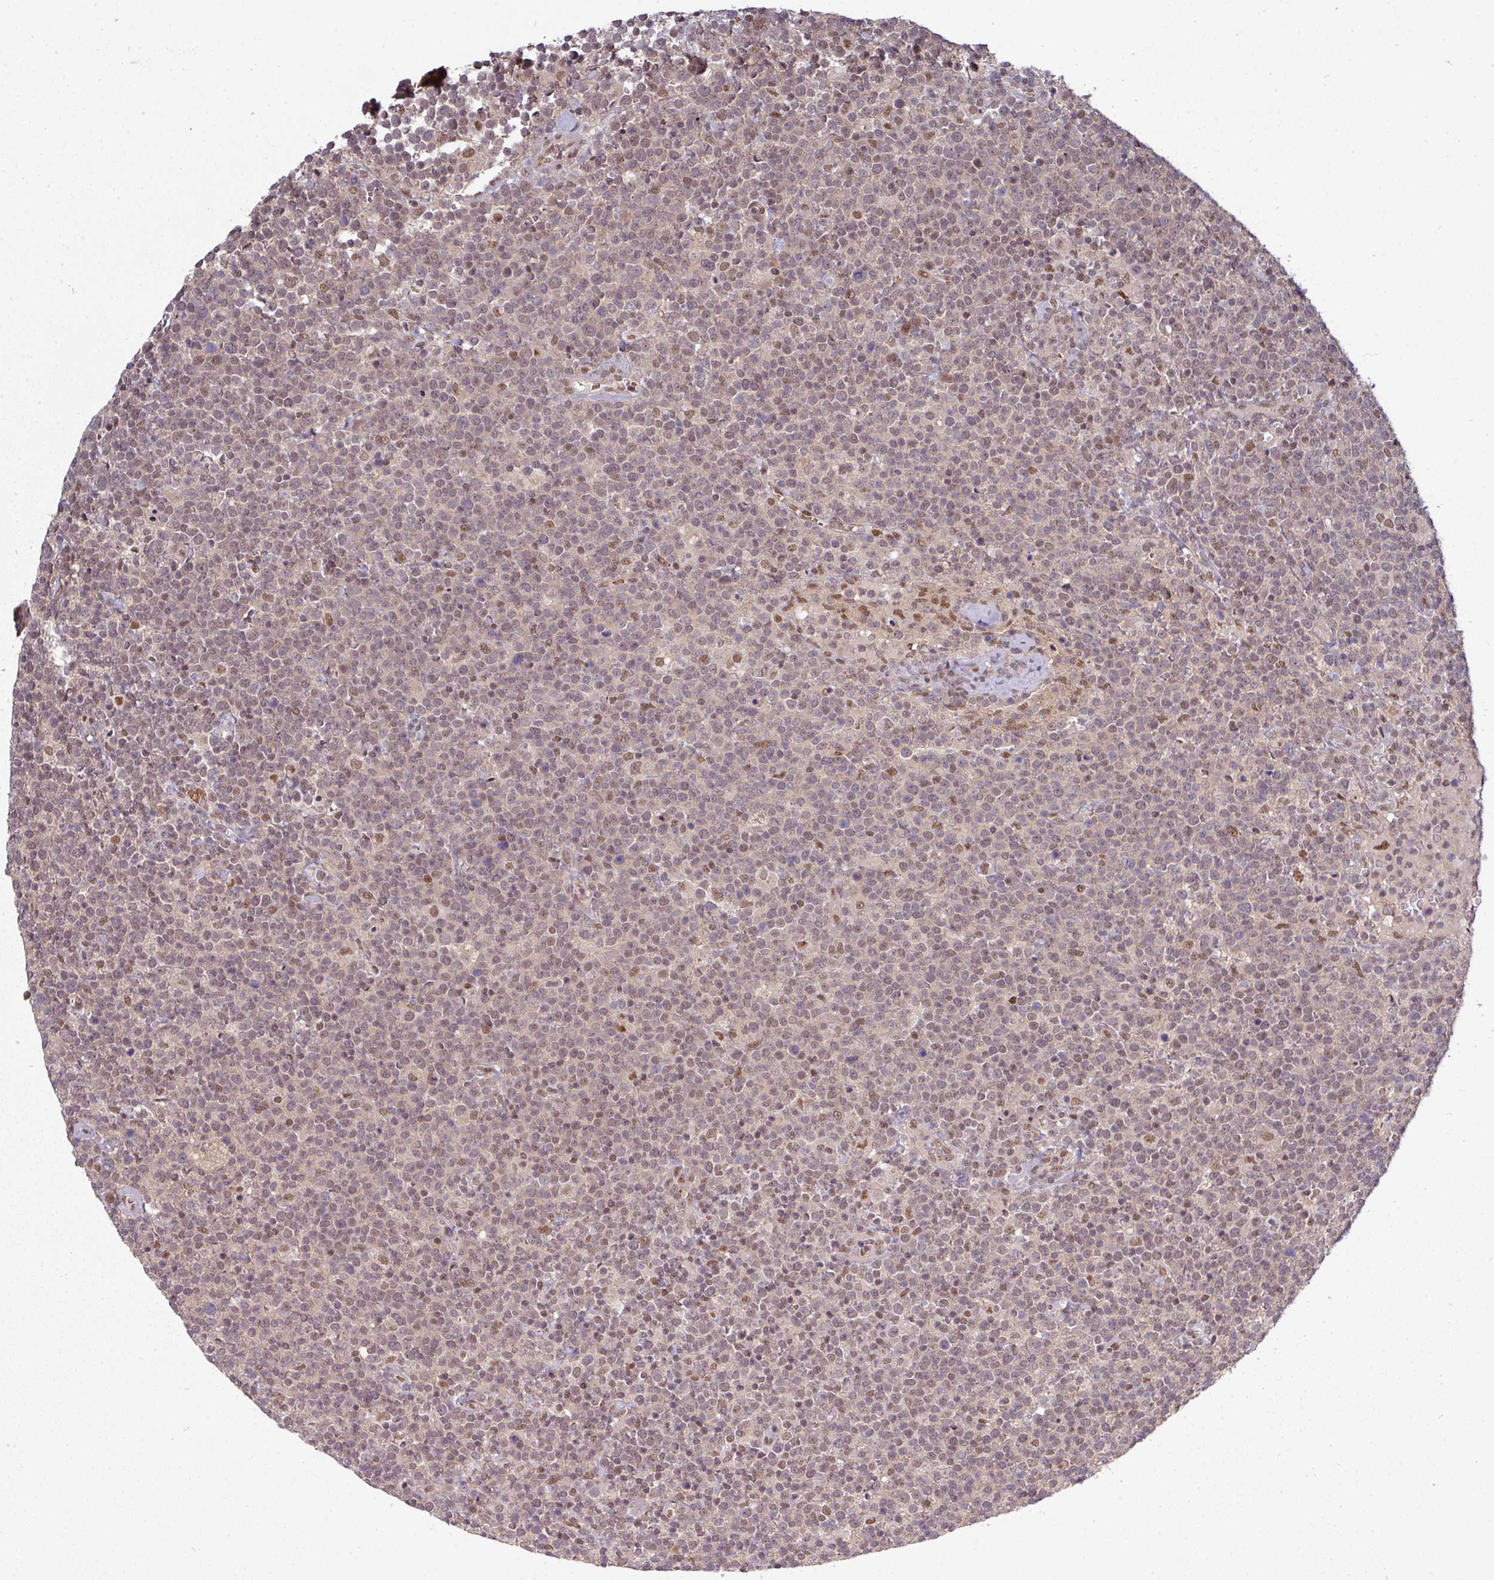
{"staining": {"intensity": "weak", "quantity": ">75%", "location": "nuclear"}, "tissue": "lymphoma", "cell_type": "Tumor cells", "image_type": "cancer", "snomed": [{"axis": "morphology", "description": "Malignant lymphoma, non-Hodgkin's type, High grade"}, {"axis": "topography", "description": "Lymph node"}], "caption": "Immunohistochemical staining of high-grade malignant lymphoma, non-Hodgkin's type reveals low levels of weak nuclear positivity in about >75% of tumor cells.", "gene": "CIC", "patient": {"sex": "male", "age": 61}}